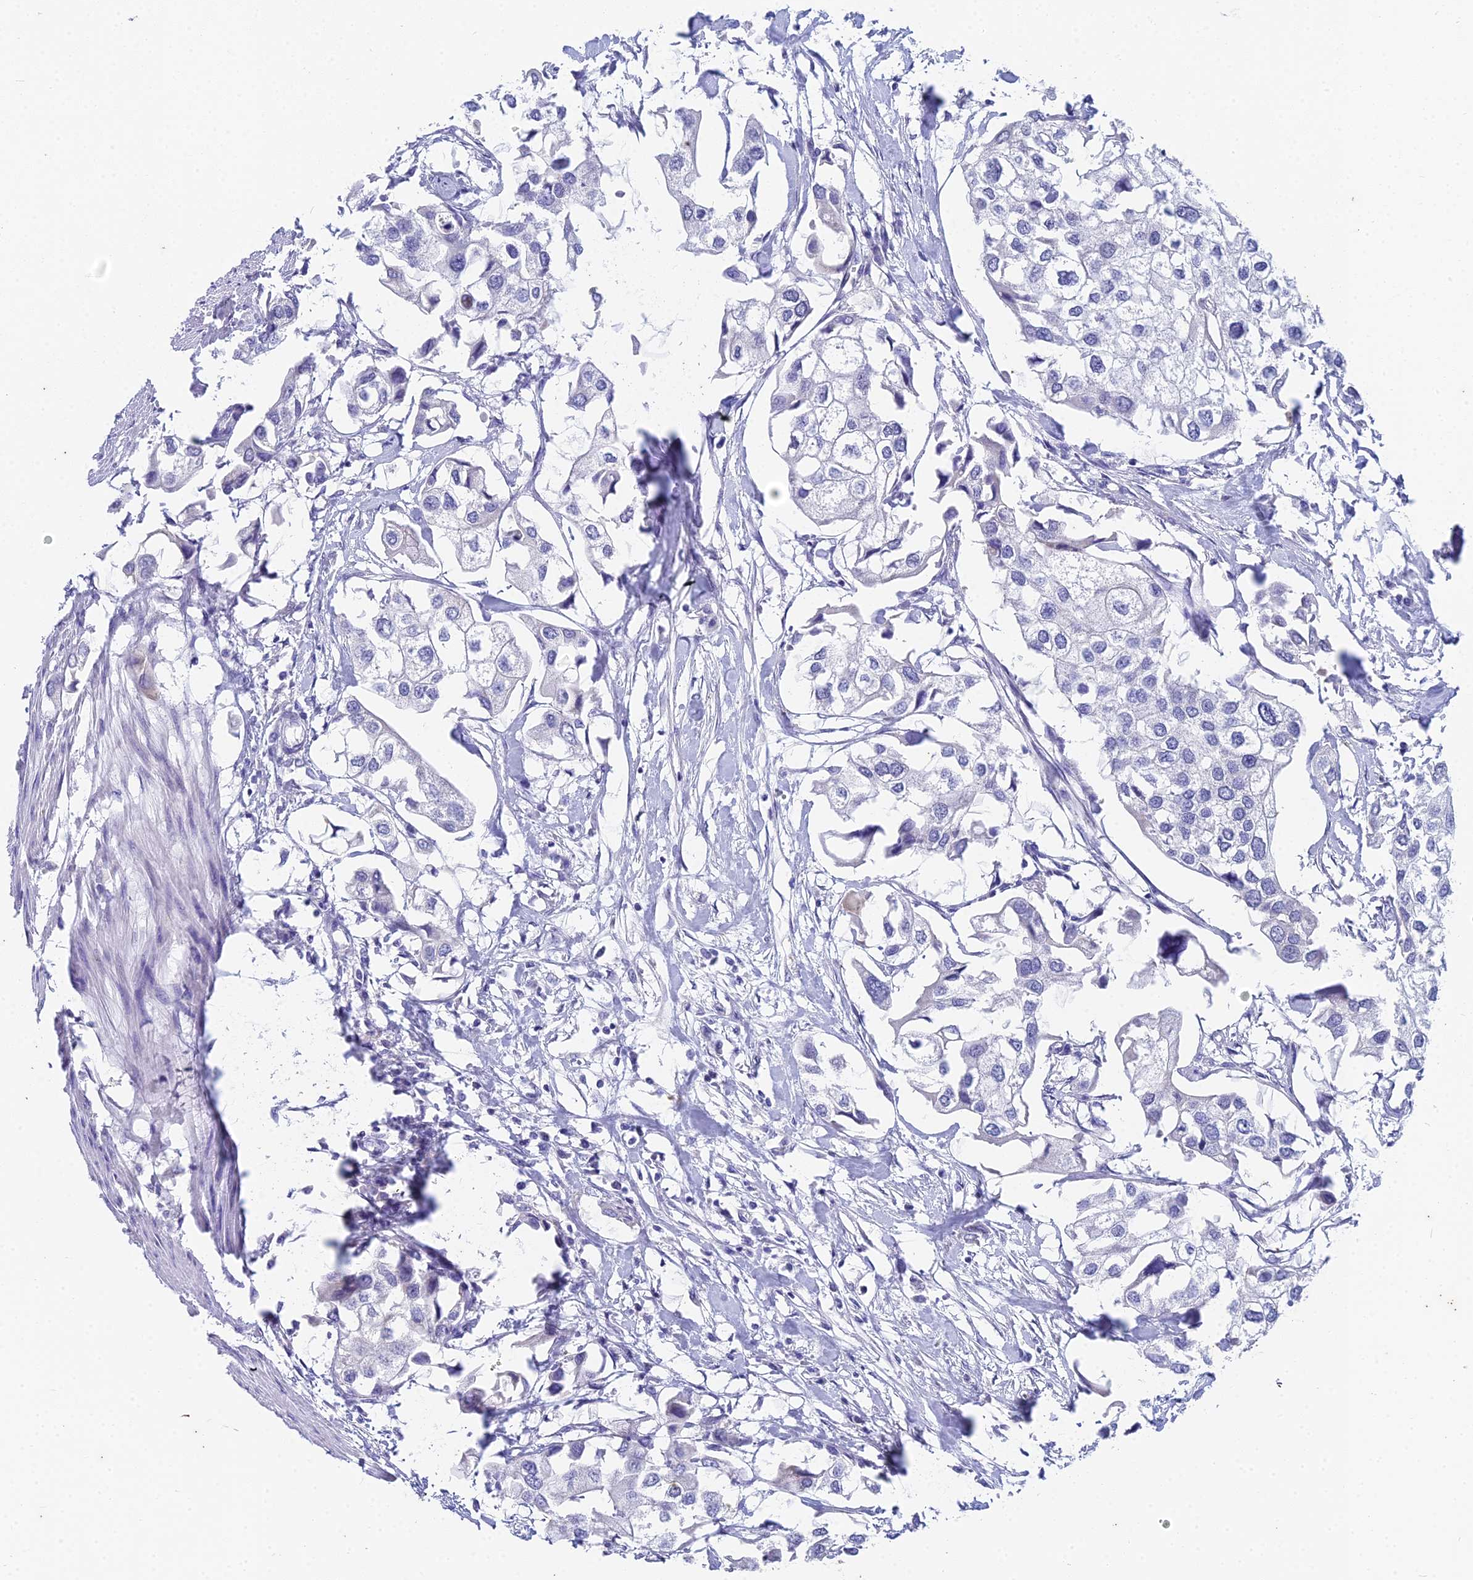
{"staining": {"intensity": "negative", "quantity": "none", "location": "none"}, "tissue": "urothelial cancer", "cell_type": "Tumor cells", "image_type": "cancer", "snomed": [{"axis": "morphology", "description": "Urothelial carcinoma, High grade"}, {"axis": "topography", "description": "Urinary bladder"}], "caption": "High magnification brightfield microscopy of urothelial cancer stained with DAB (brown) and counterstained with hematoxylin (blue): tumor cells show no significant expression. (DAB immunohistochemistry (IHC), high magnification).", "gene": "EEF2KMT", "patient": {"sex": "male", "age": 64}}